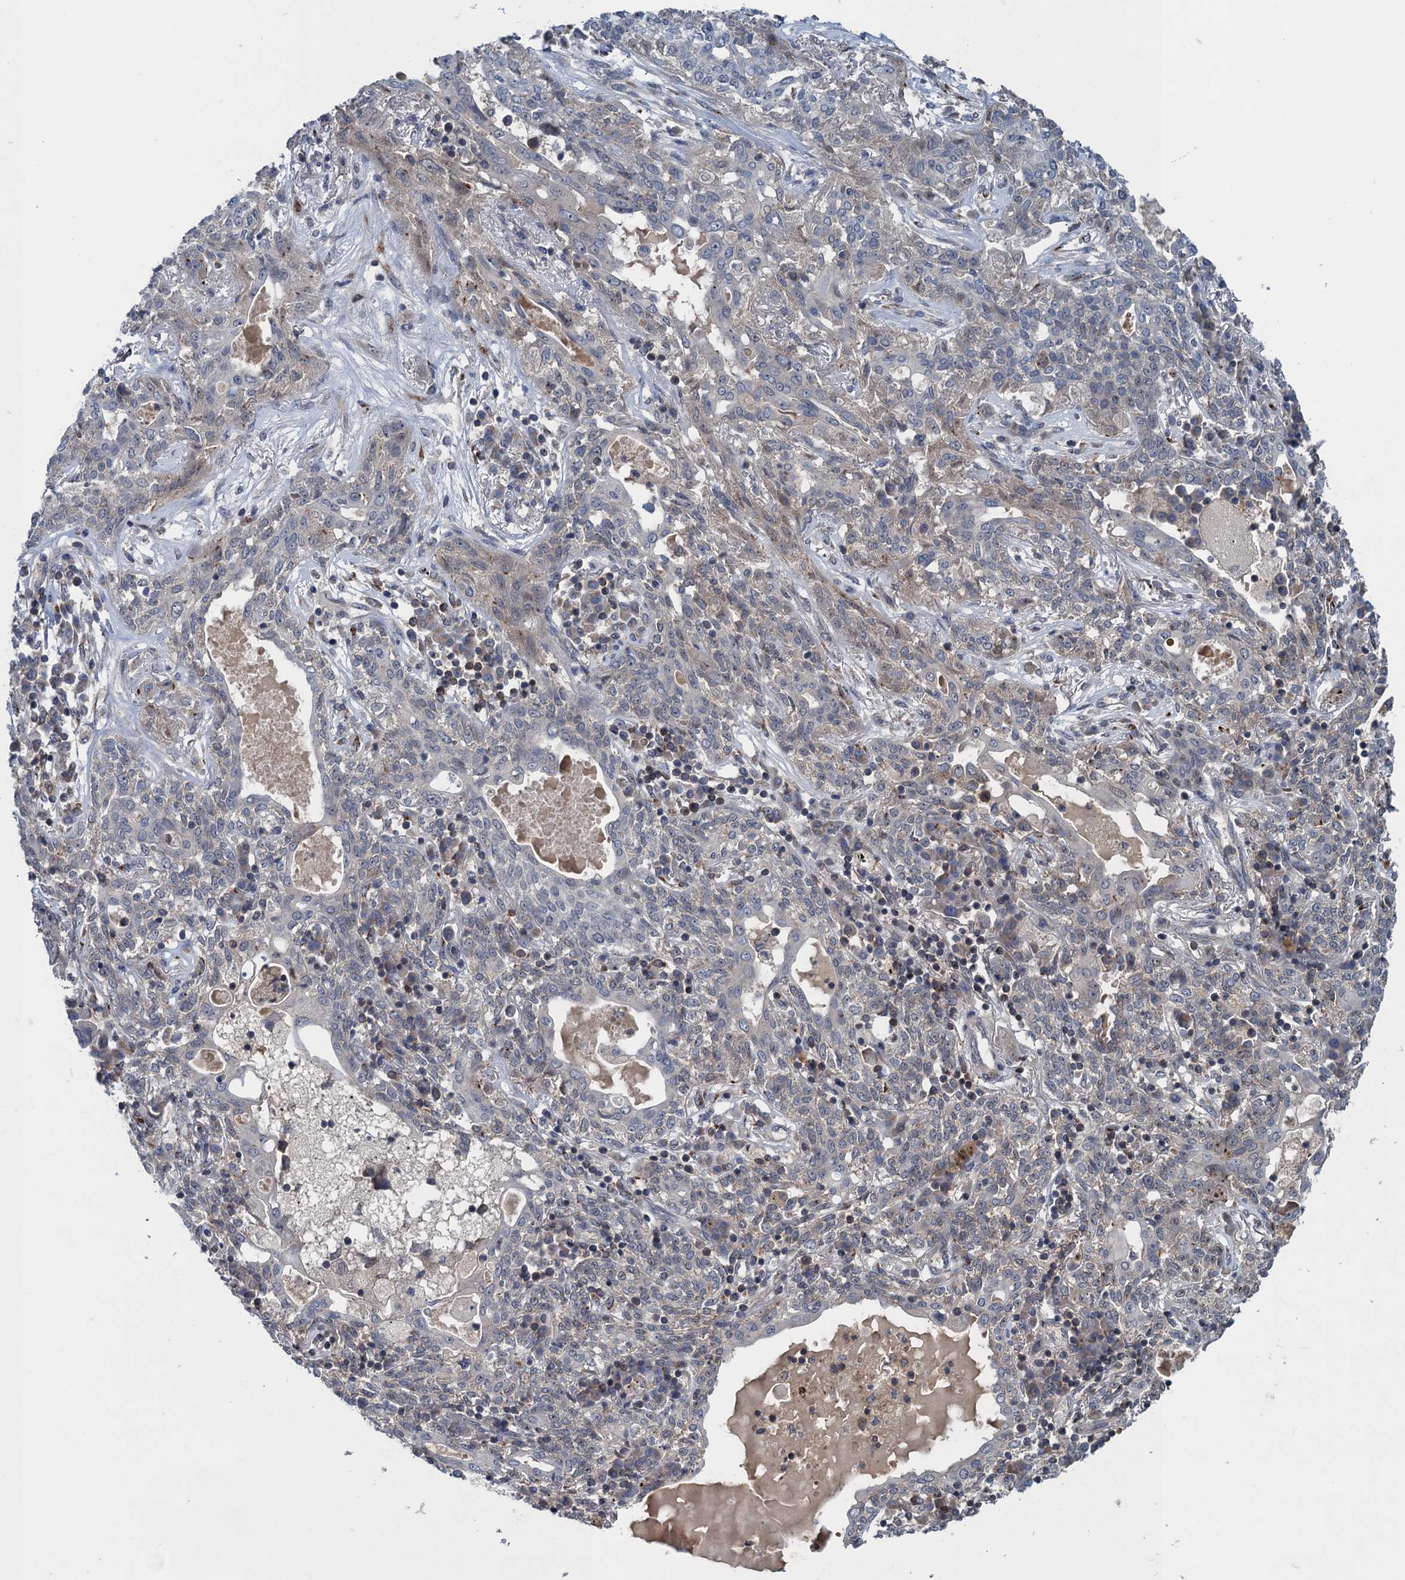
{"staining": {"intensity": "negative", "quantity": "none", "location": "none"}, "tissue": "lung cancer", "cell_type": "Tumor cells", "image_type": "cancer", "snomed": [{"axis": "morphology", "description": "Squamous cell carcinoma, NOS"}, {"axis": "topography", "description": "Lung"}], "caption": "High power microscopy image of an IHC histopathology image of lung cancer (squamous cell carcinoma), revealing no significant positivity in tumor cells.", "gene": "RNF165", "patient": {"sex": "female", "age": 70}}